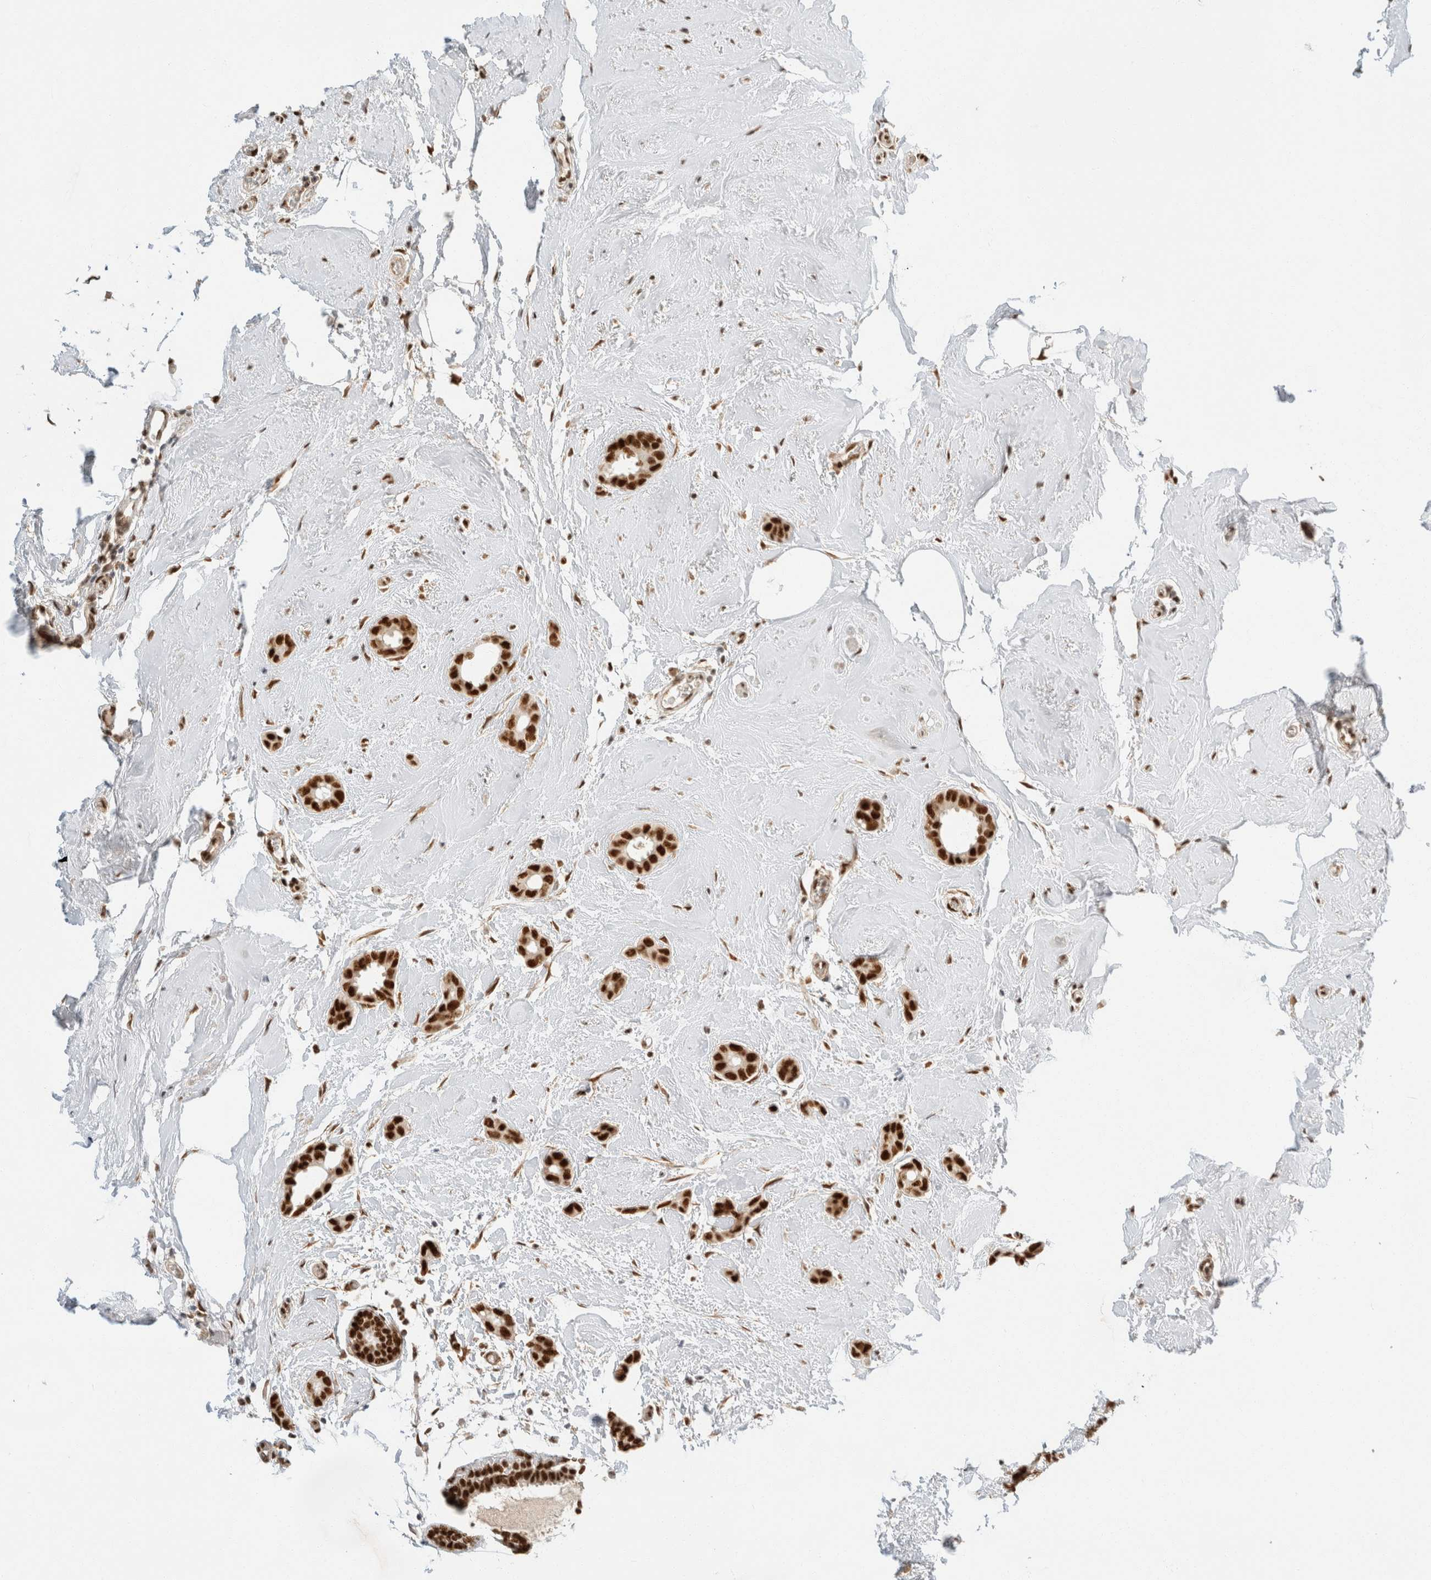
{"staining": {"intensity": "strong", "quantity": ">75%", "location": "nuclear"}, "tissue": "breast cancer", "cell_type": "Tumor cells", "image_type": "cancer", "snomed": [{"axis": "morphology", "description": "Duct carcinoma"}, {"axis": "topography", "description": "Breast"}], "caption": "The image shows staining of breast intraductal carcinoma, revealing strong nuclear protein expression (brown color) within tumor cells. (brown staining indicates protein expression, while blue staining denotes nuclei).", "gene": "ZNF768", "patient": {"sex": "female", "age": 55}}